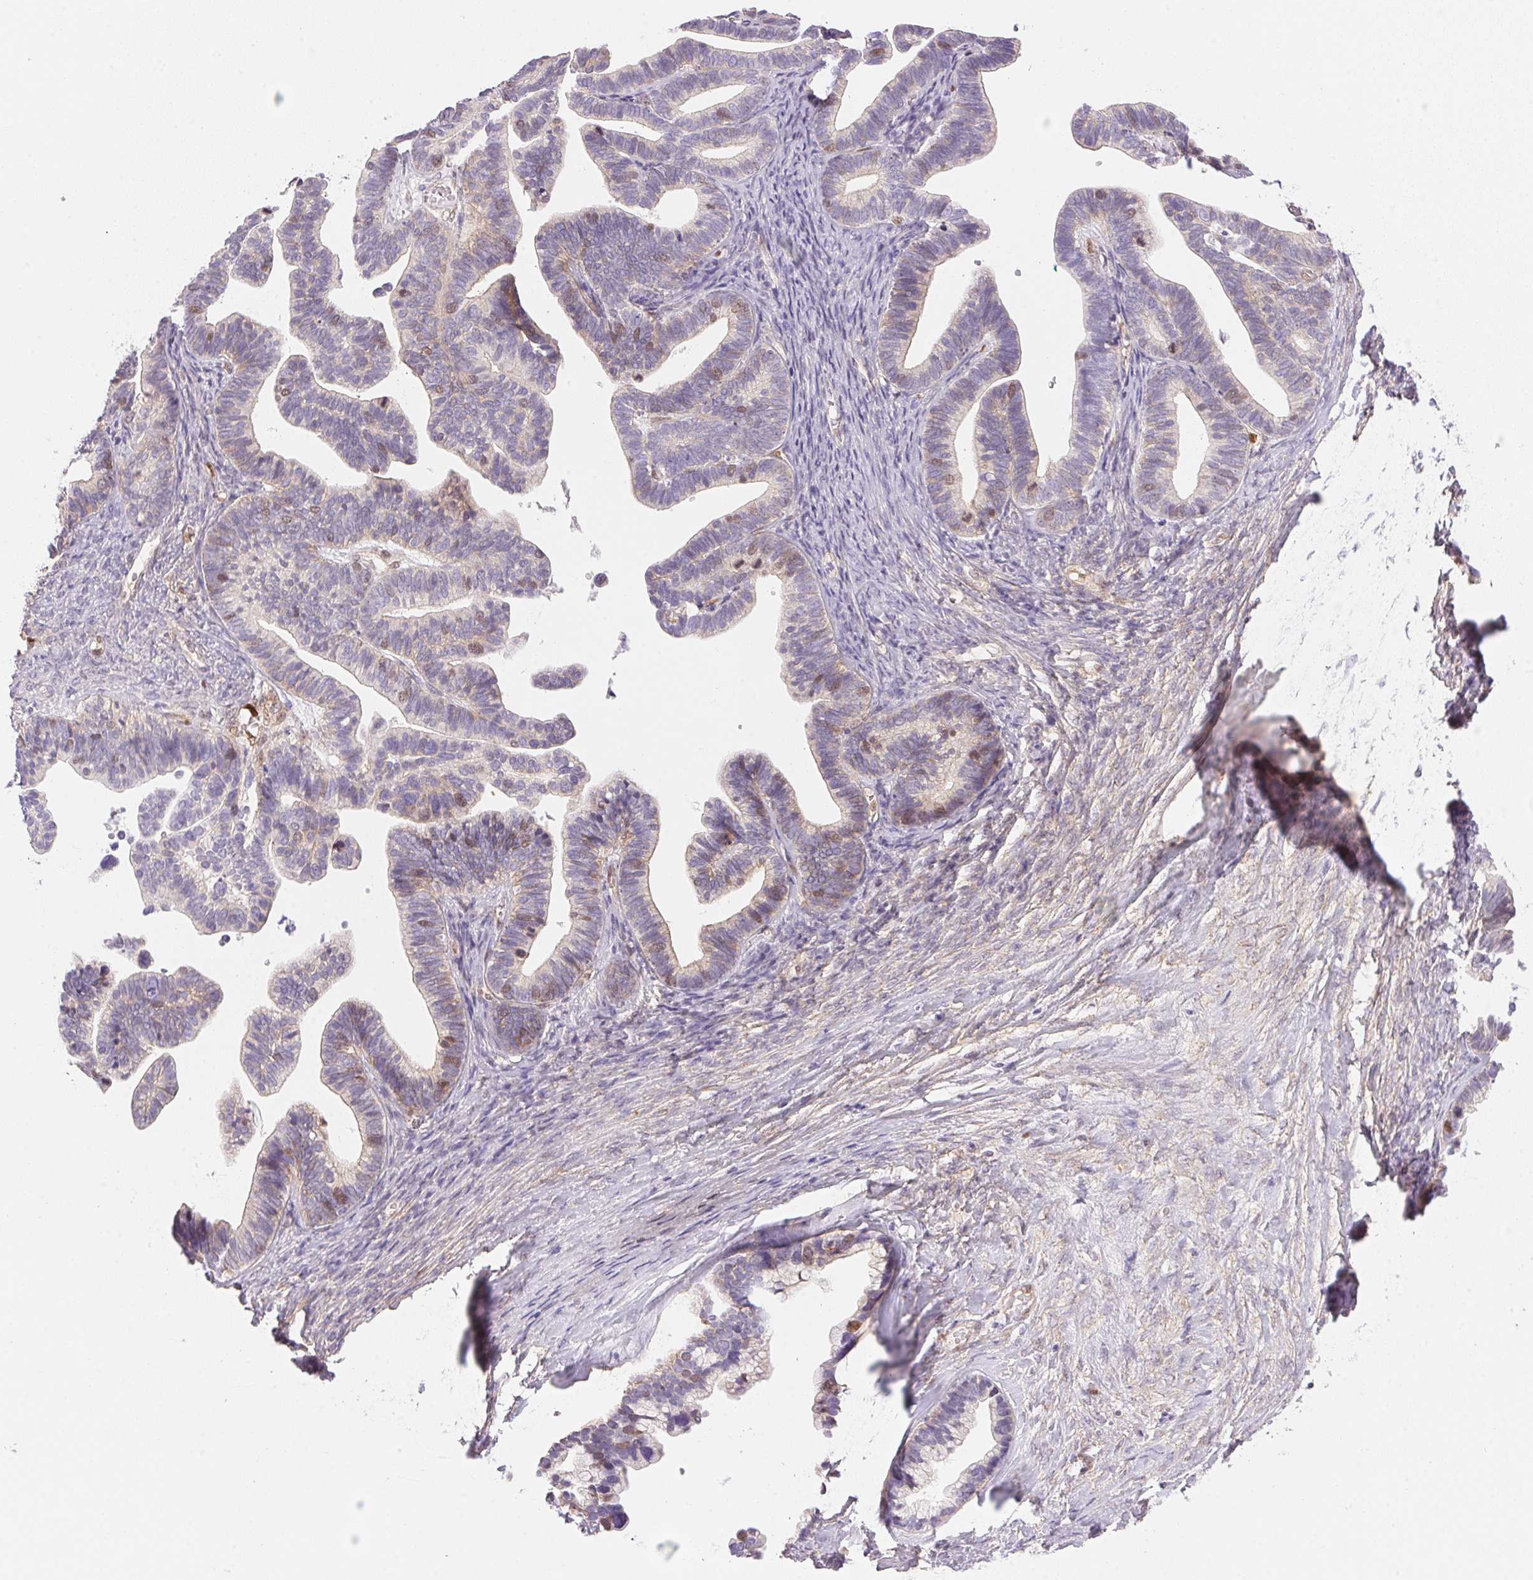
{"staining": {"intensity": "moderate", "quantity": "<25%", "location": "nuclear"}, "tissue": "ovarian cancer", "cell_type": "Tumor cells", "image_type": "cancer", "snomed": [{"axis": "morphology", "description": "Cystadenocarcinoma, serous, NOS"}, {"axis": "topography", "description": "Ovary"}], "caption": "Moderate nuclear positivity for a protein is present in approximately <25% of tumor cells of ovarian serous cystadenocarcinoma using IHC.", "gene": "SMTN", "patient": {"sex": "female", "age": 56}}